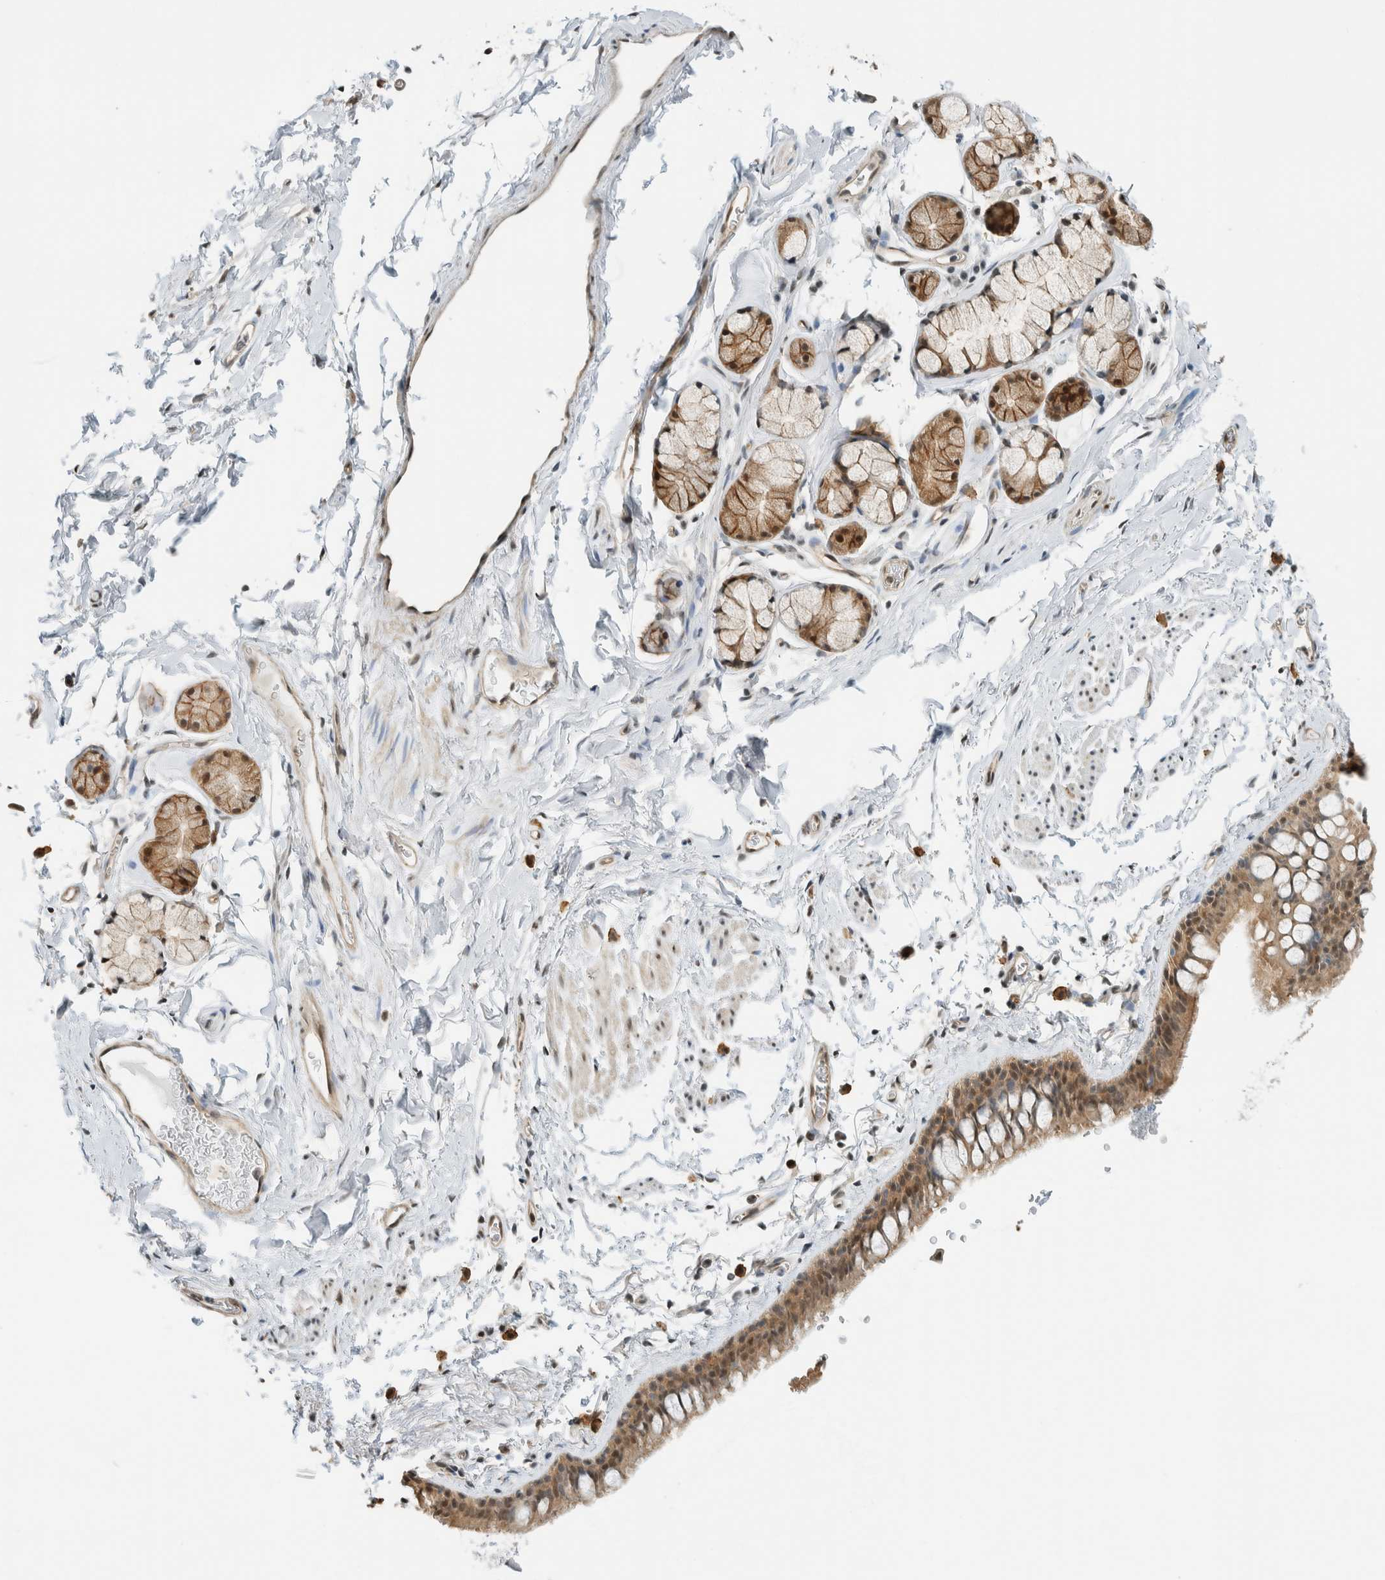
{"staining": {"intensity": "moderate", "quantity": ">75%", "location": "cytoplasmic/membranous,nuclear"}, "tissue": "bronchus", "cell_type": "Respiratory epithelial cells", "image_type": "normal", "snomed": [{"axis": "morphology", "description": "Normal tissue, NOS"}, {"axis": "topography", "description": "Cartilage tissue"}, {"axis": "topography", "description": "Bronchus"}, {"axis": "topography", "description": "Lung"}], "caption": "Immunohistochemical staining of normal human bronchus reveals medium levels of moderate cytoplasmic/membranous,nuclear staining in about >75% of respiratory epithelial cells. Nuclei are stained in blue.", "gene": "NIBAN2", "patient": {"sex": "male", "age": 64}}